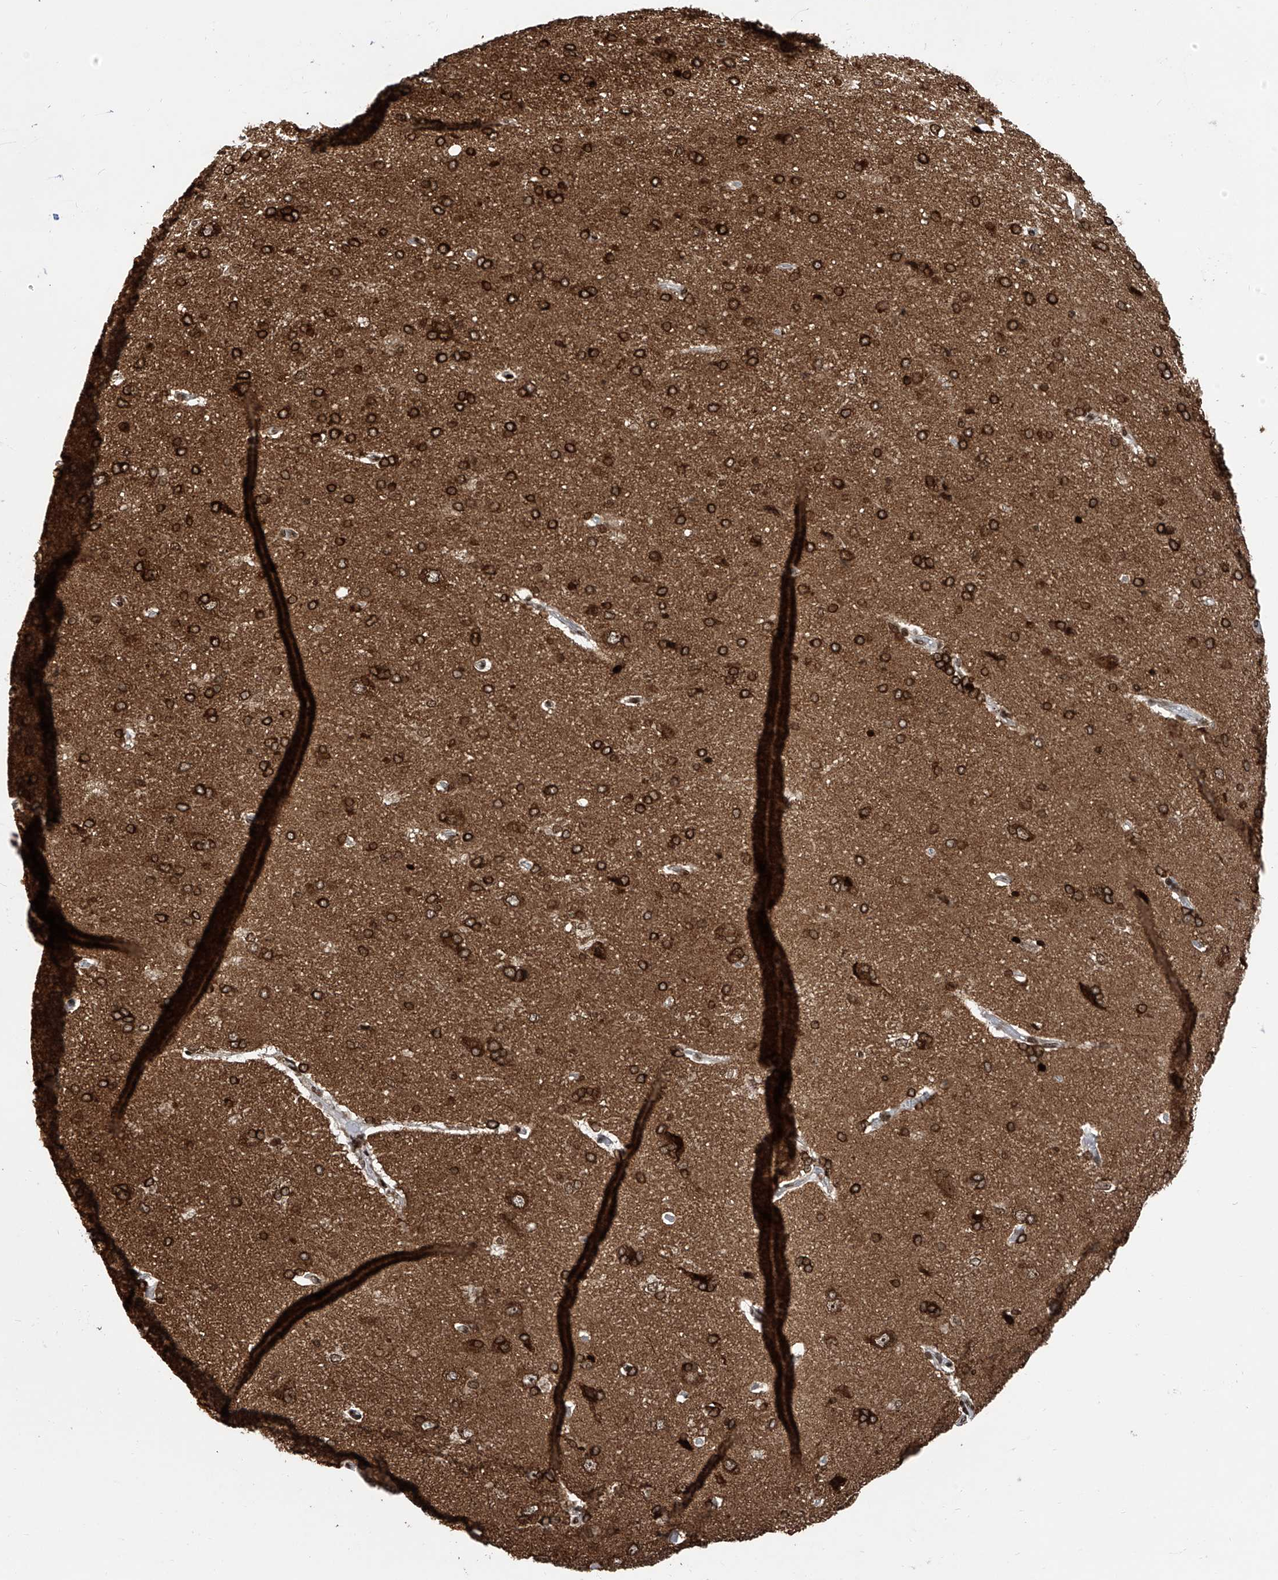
{"staining": {"intensity": "strong", "quantity": ">75%", "location": "nuclear"}, "tissue": "cerebral cortex", "cell_type": "Endothelial cells", "image_type": "normal", "snomed": [{"axis": "morphology", "description": "Normal tissue, NOS"}, {"axis": "topography", "description": "Cerebral cortex"}], "caption": "A brown stain labels strong nuclear expression of a protein in endothelial cells of normal cerebral cortex. Using DAB (3,3'-diaminobenzidine) (brown) and hematoxylin (blue) stains, captured at high magnification using brightfield microscopy.", "gene": "PAK1IP1", "patient": {"sex": "male", "age": 62}}